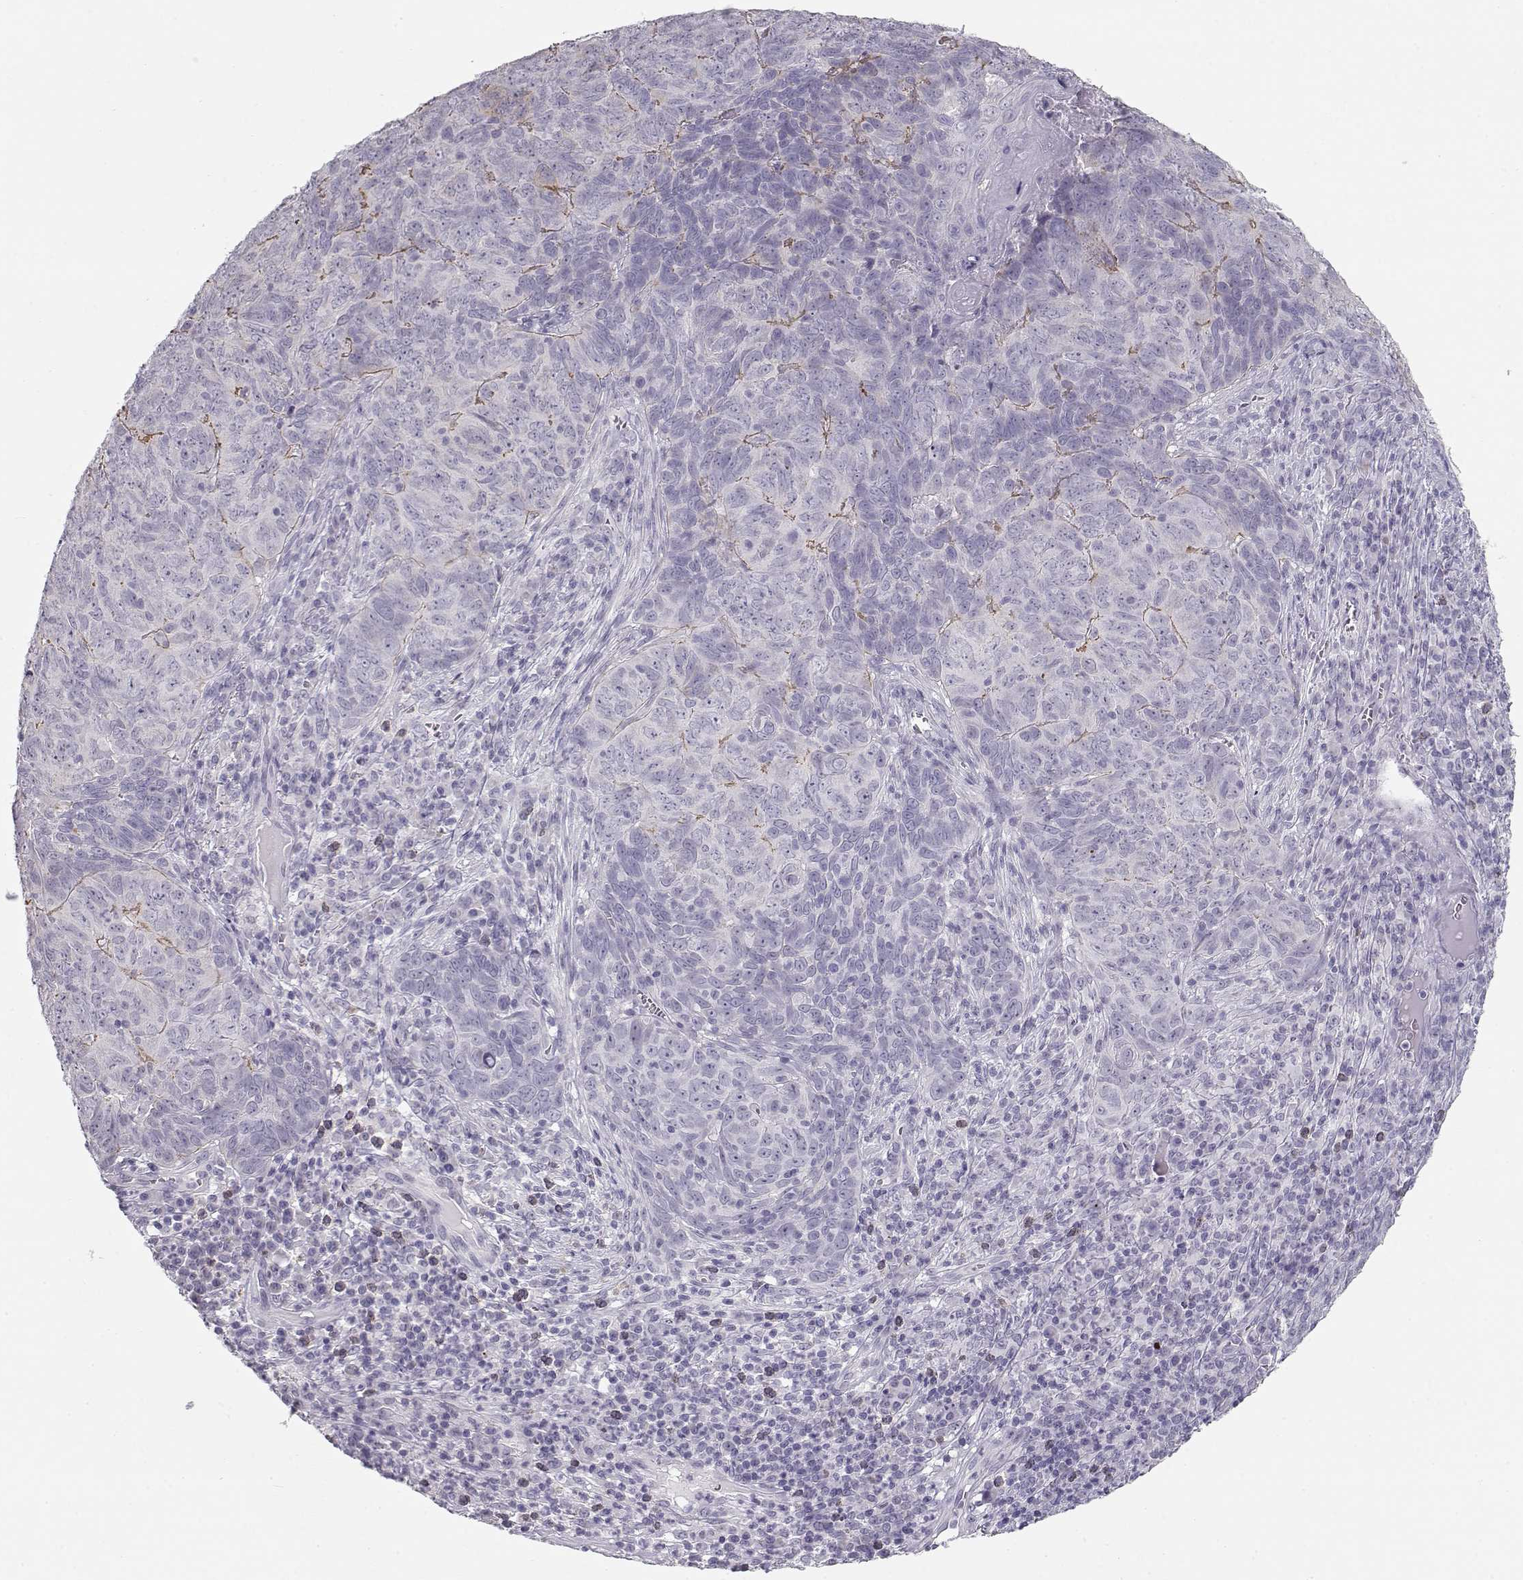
{"staining": {"intensity": "negative", "quantity": "none", "location": "none"}, "tissue": "skin cancer", "cell_type": "Tumor cells", "image_type": "cancer", "snomed": [{"axis": "morphology", "description": "Squamous cell carcinoma, NOS"}, {"axis": "topography", "description": "Skin"}, {"axis": "topography", "description": "Anal"}], "caption": "This is an IHC histopathology image of skin cancer (squamous cell carcinoma). There is no positivity in tumor cells.", "gene": "NUTM1", "patient": {"sex": "female", "age": 51}}